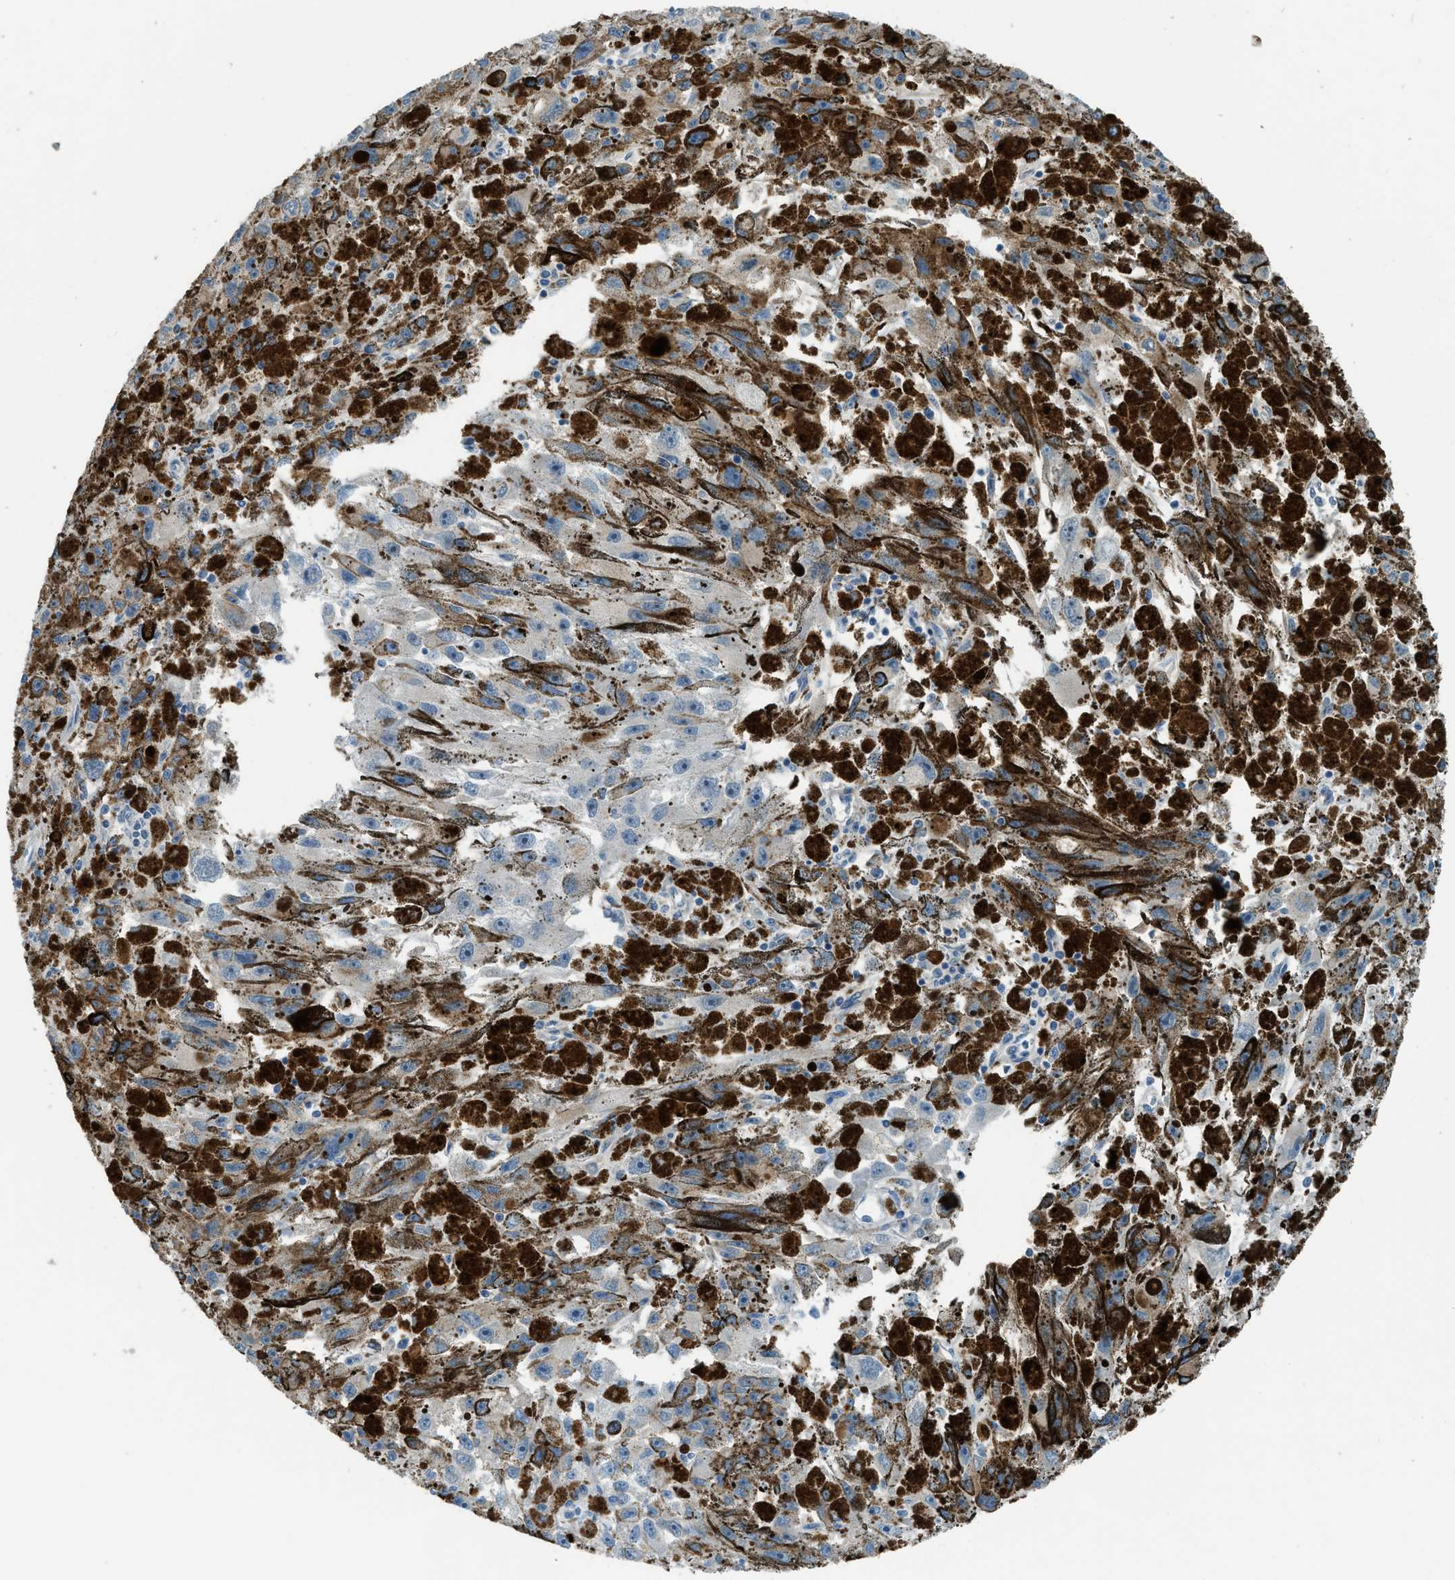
{"staining": {"intensity": "negative", "quantity": "none", "location": "none"}, "tissue": "melanoma", "cell_type": "Tumor cells", "image_type": "cancer", "snomed": [{"axis": "morphology", "description": "Malignant melanoma, NOS"}, {"axis": "topography", "description": "Skin"}], "caption": "Immunohistochemical staining of malignant melanoma reveals no significant positivity in tumor cells. The staining is performed using DAB brown chromogen with nuclei counter-stained in using hematoxylin.", "gene": "TIMD4", "patient": {"sex": "female", "age": 104}}